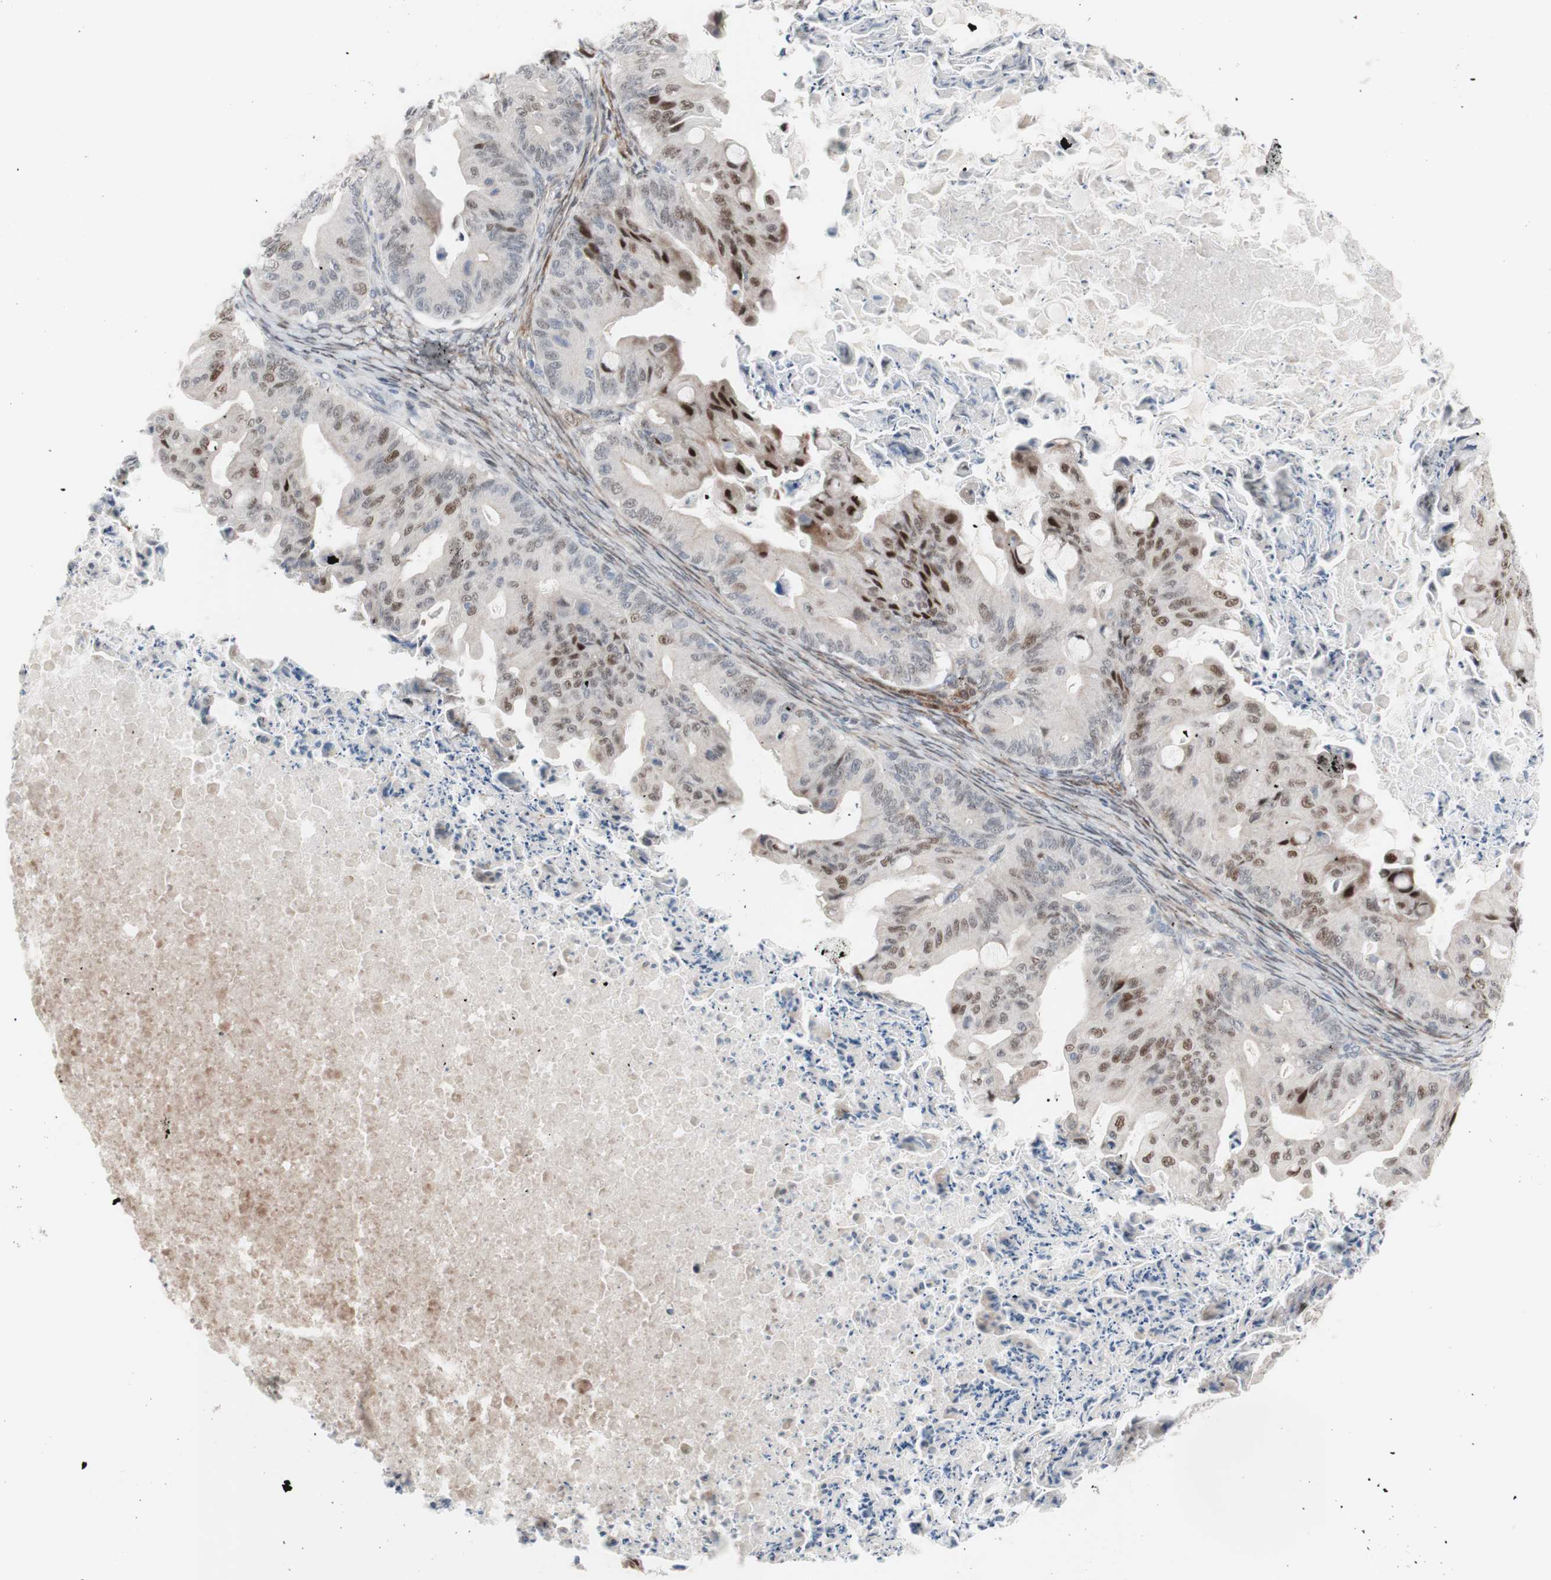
{"staining": {"intensity": "moderate", "quantity": "25%-75%", "location": "nuclear"}, "tissue": "ovarian cancer", "cell_type": "Tumor cells", "image_type": "cancer", "snomed": [{"axis": "morphology", "description": "Cystadenocarcinoma, mucinous, NOS"}, {"axis": "topography", "description": "Ovary"}], "caption": "Immunohistochemistry (IHC) of ovarian mucinous cystadenocarcinoma exhibits medium levels of moderate nuclear expression in approximately 25%-75% of tumor cells. (IHC, brightfield microscopy, high magnification).", "gene": "PHTF2", "patient": {"sex": "female", "age": 37}}